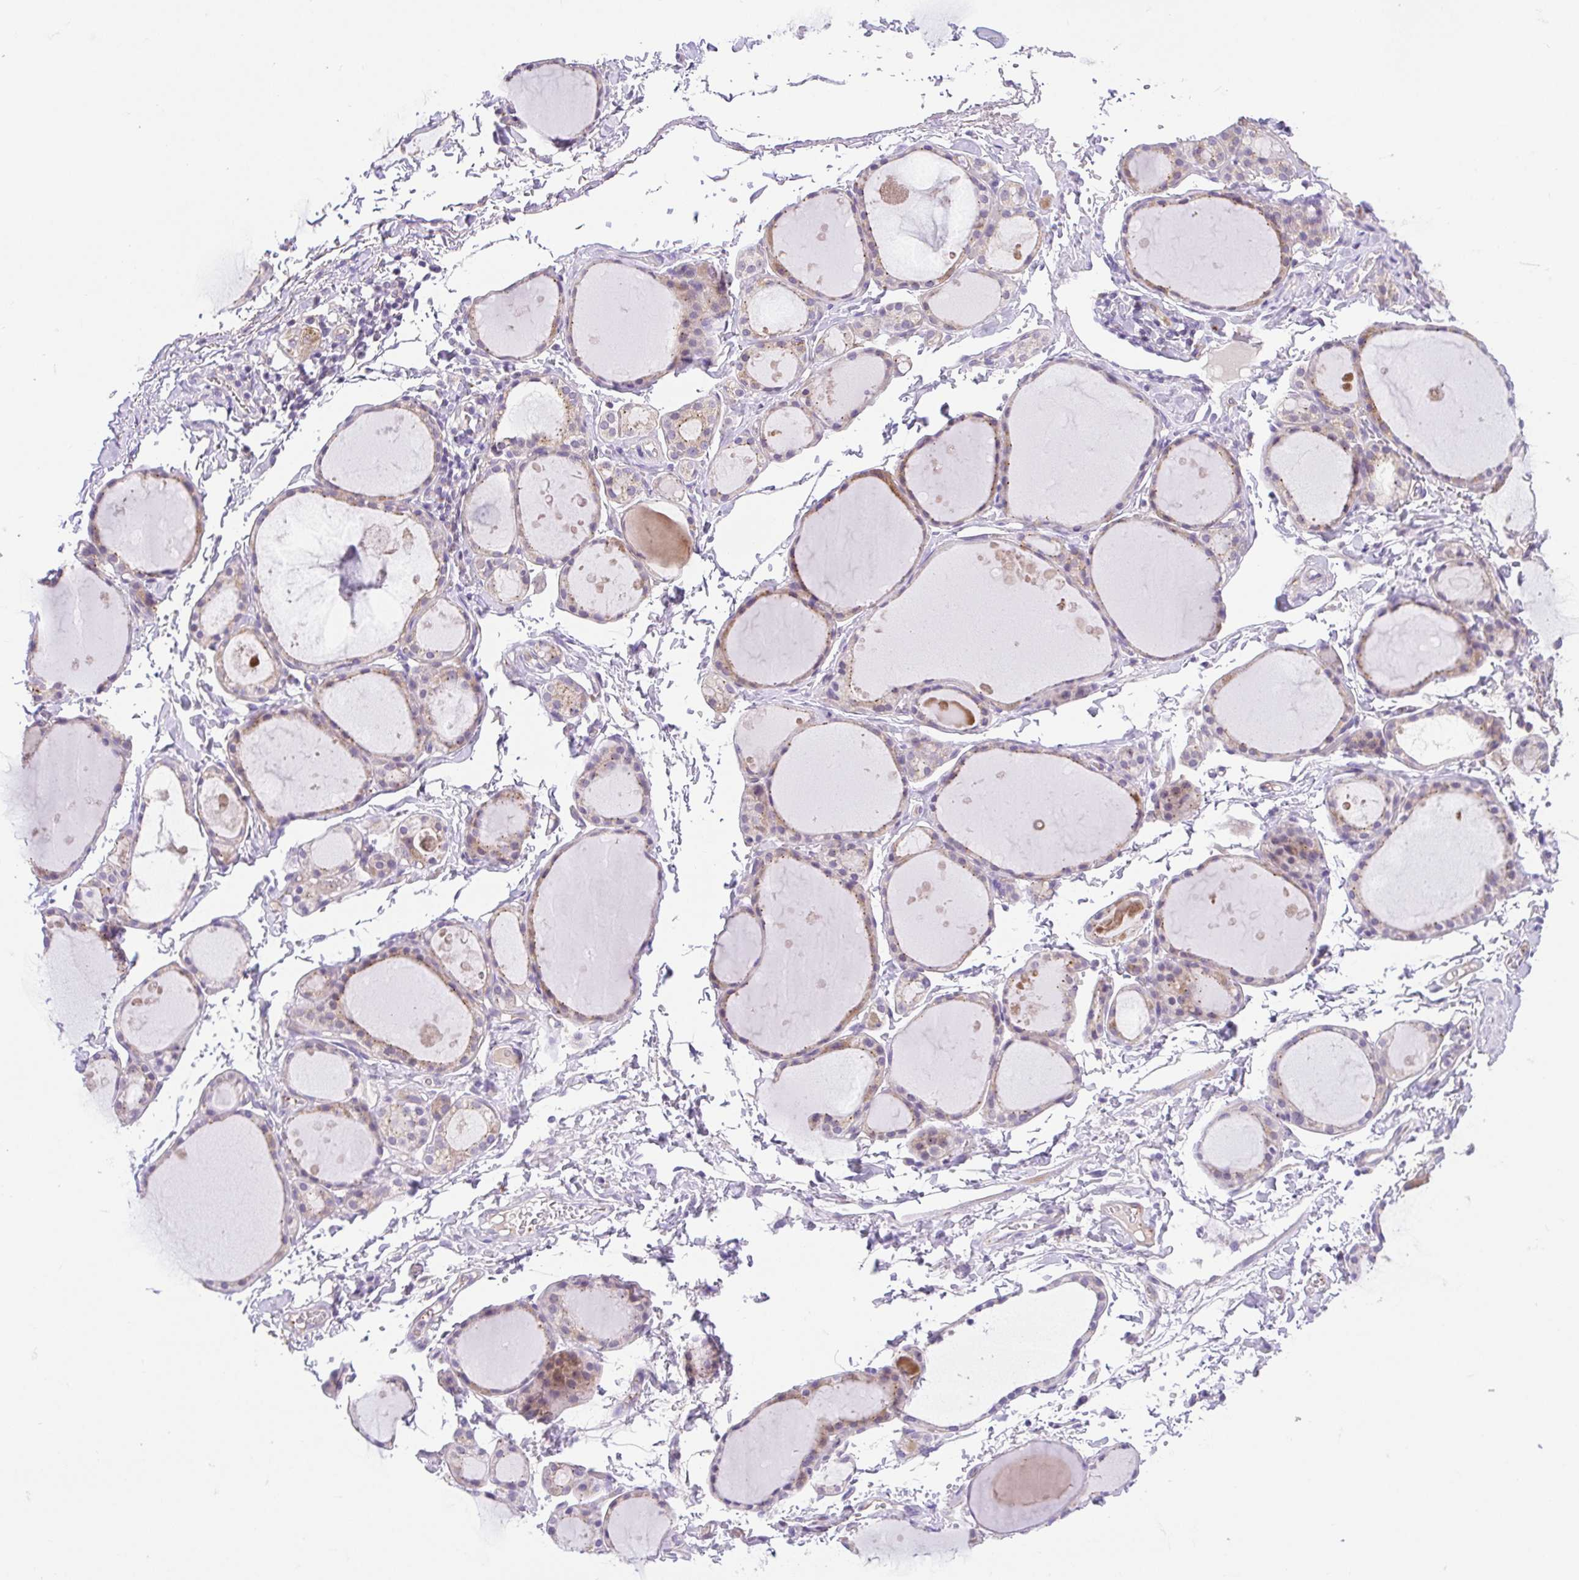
{"staining": {"intensity": "weak", "quantity": "25%-75%", "location": "cytoplasmic/membranous"}, "tissue": "thyroid gland", "cell_type": "Glandular cells", "image_type": "normal", "snomed": [{"axis": "morphology", "description": "Normal tissue, NOS"}, {"axis": "topography", "description": "Thyroid gland"}], "caption": "A brown stain shows weak cytoplasmic/membranous expression of a protein in glandular cells of benign human thyroid gland. The protein of interest is stained brown, and the nuclei are stained in blue (DAB (3,3'-diaminobenzidine) IHC with brightfield microscopy, high magnification).", "gene": "SLC13A1", "patient": {"sex": "male", "age": 68}}